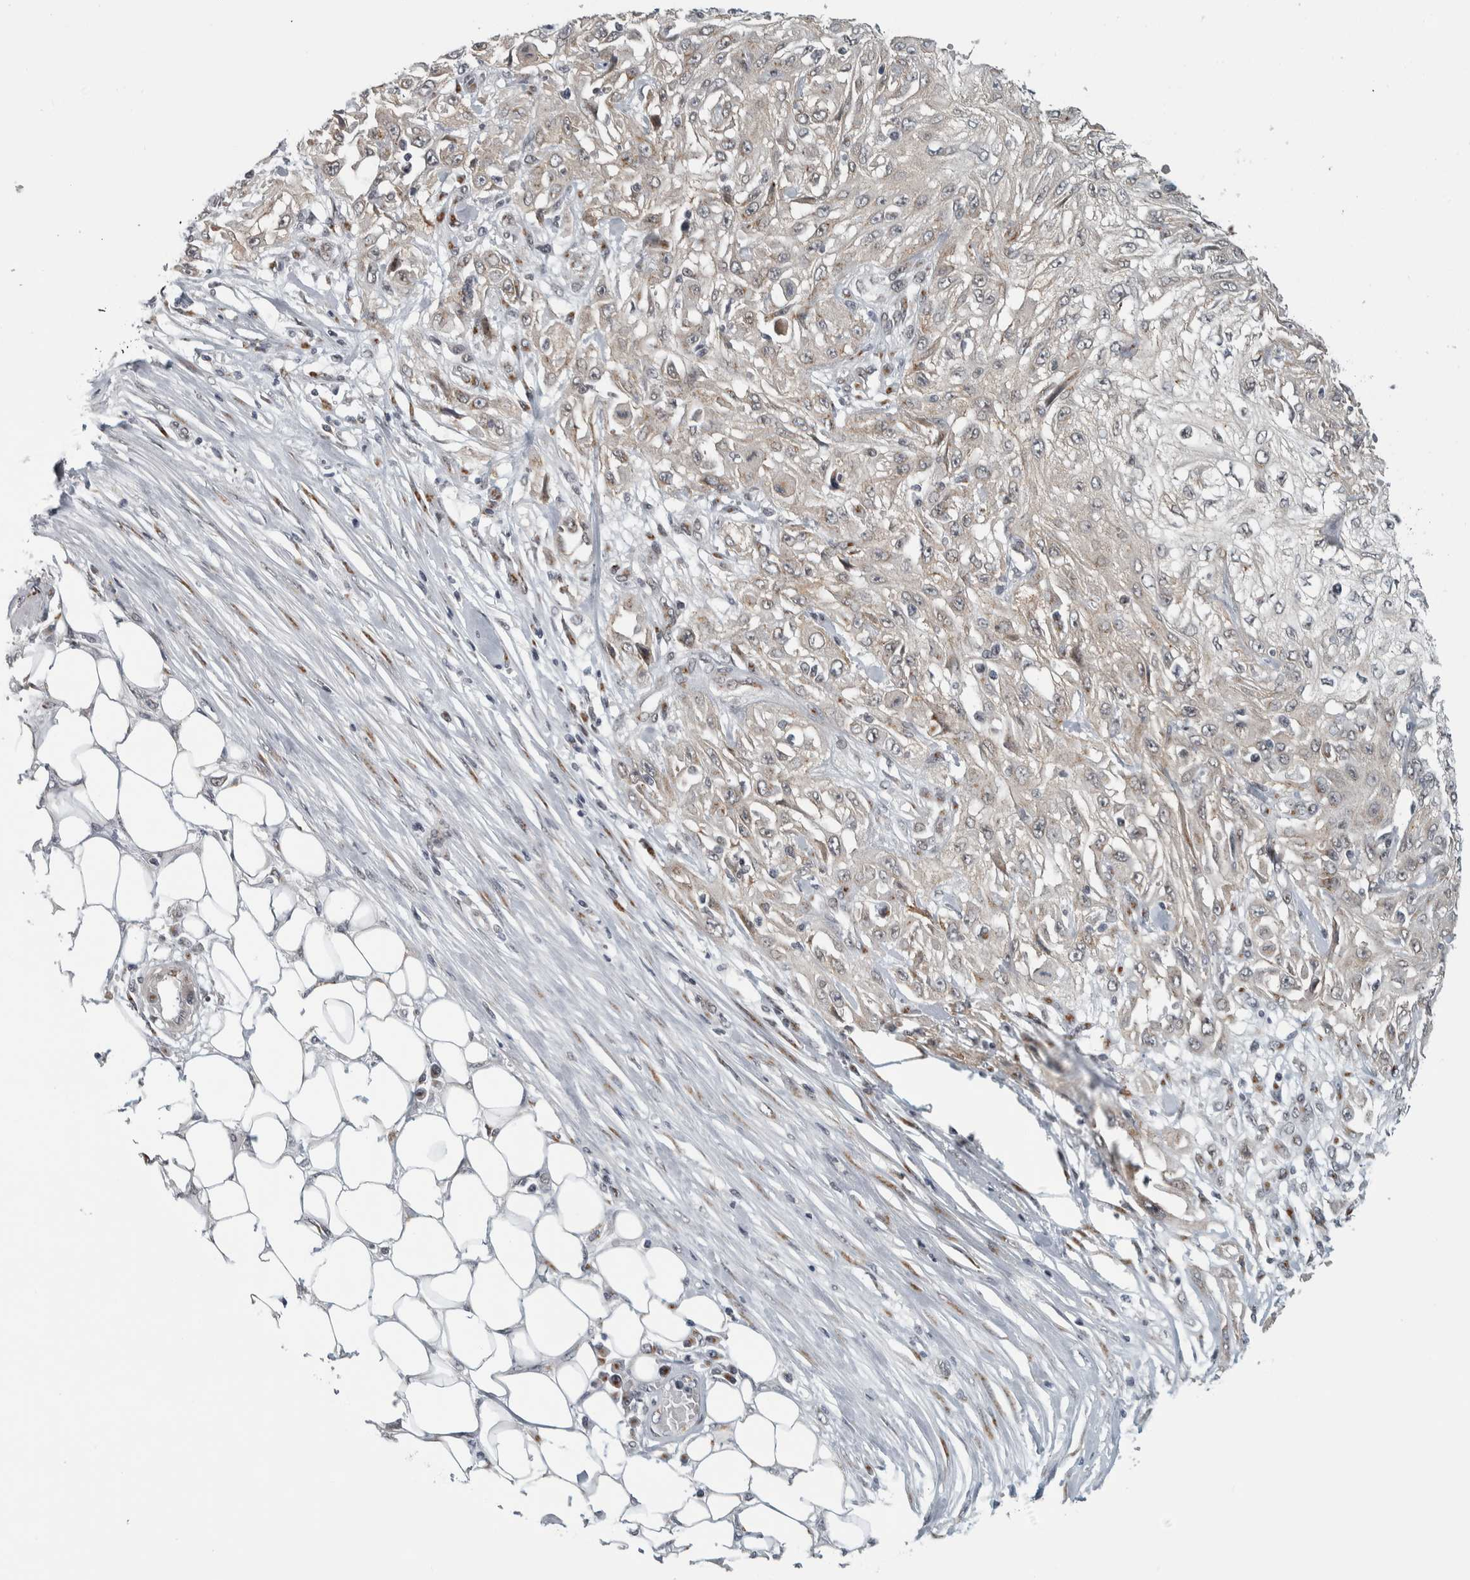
{"staining": {"intensity": "weak", "quantity": "25%-75%", "location": "cytoplasmic/membranous"}, "tissue": "skin cancer", "cell_type": "Tumor cells", "image_type": "cancer", "snomed": [{"axis": "morphology", "description": "Squamous cell carcinoma, NOS"}, {"axis": "morphology", "description": "Squamous cell carcinoma, metastatic, NOS"}, {"axis": "topography", "description": "Skin"}, {"axis": "topography", "description": "Lymph node"}], "caption": "This histopathology image exhibits immunohistochemistry (IHC) staining of human skin cancer, with low weak cytoplasmic/membranous staining in approximately 25%-75% of tumor cells.", "gene": "ZMYND8", "patient": {"sex": "male", "age": 75}}